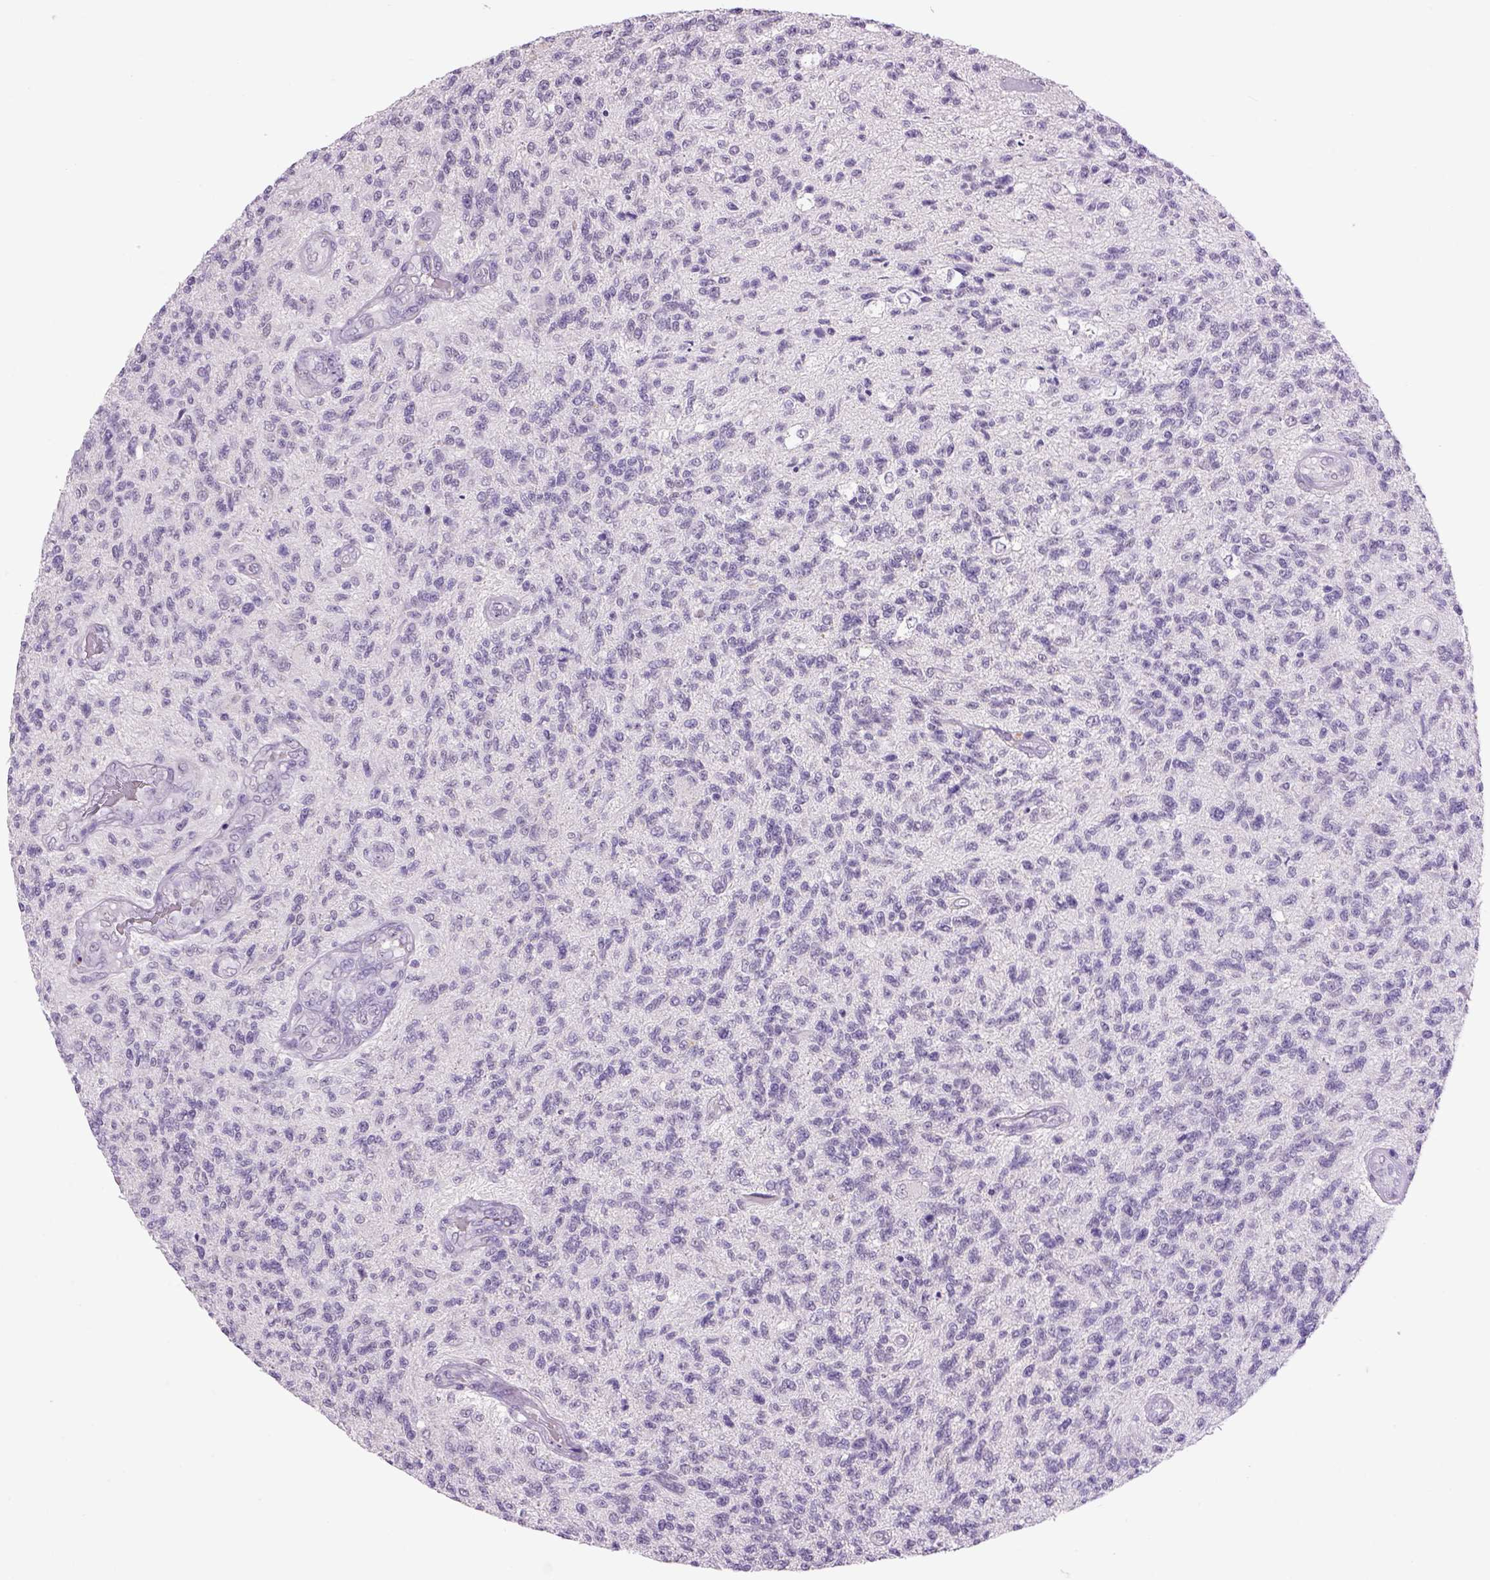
{"staining": {"intensity": "negative", "quantity": "none", "location": "none"}, "tissue": "glioma", "cell_type": "Tumor cells", "image_type": "cancer", "snomed": [{"axis": "morphology", "description": "Glioma, malignant, High grade"}, {"axis": "topography", "description": "Brain"}], "caption": "Glioma was stained to show a protein in brown. There is no significant staining in tumor cells. (Brightfield microscopy of DAB immunohistochemistry (IHC) at high magnification).", "gene": "DBH", "patient": {"sex": "male", "age": 56}}